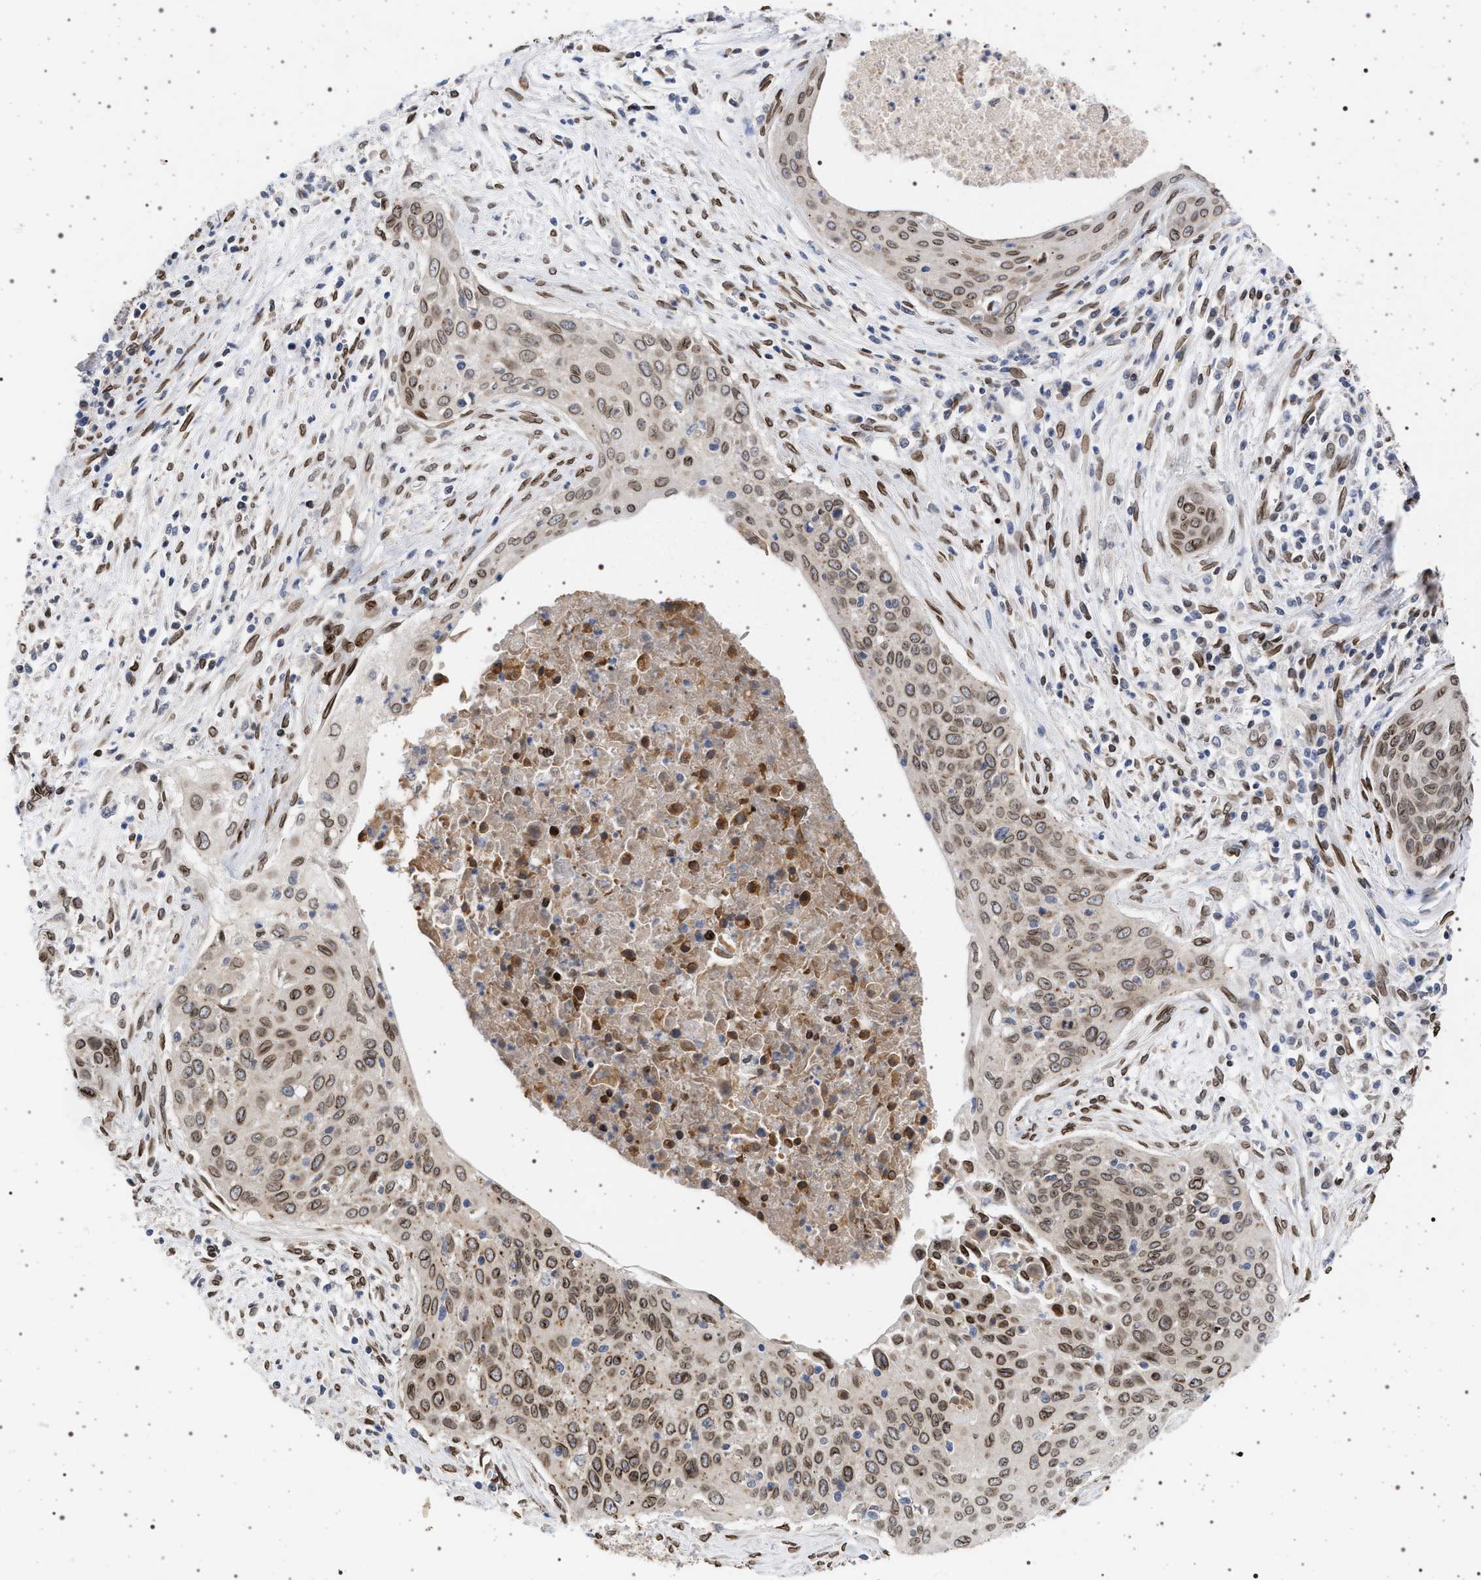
{"staining": {"intensity": "moderate", "quantity": ">75%", "location": "cytoplasmic/membranous,nuclear"}, "tissue": "cervical cancer", "cell_type": "Tumor cells", "image_type": "cancer", "snomed": [{"axis": "morphology", "description": "Squamous cell carcinoma, NOS"}, {"axis": "topography", "description": "Cervix"}], "caption": "Immunohistochemistry (IHC) photomicrograph of human cervical cancer stained for a protein (brown), which reveals medium levels of moderate cytoplasmic/membranous and nuclear staining in approximately >75% of tumor cells.", "gene": "ING2", "patient": {"sex": "female", "age": 55}}